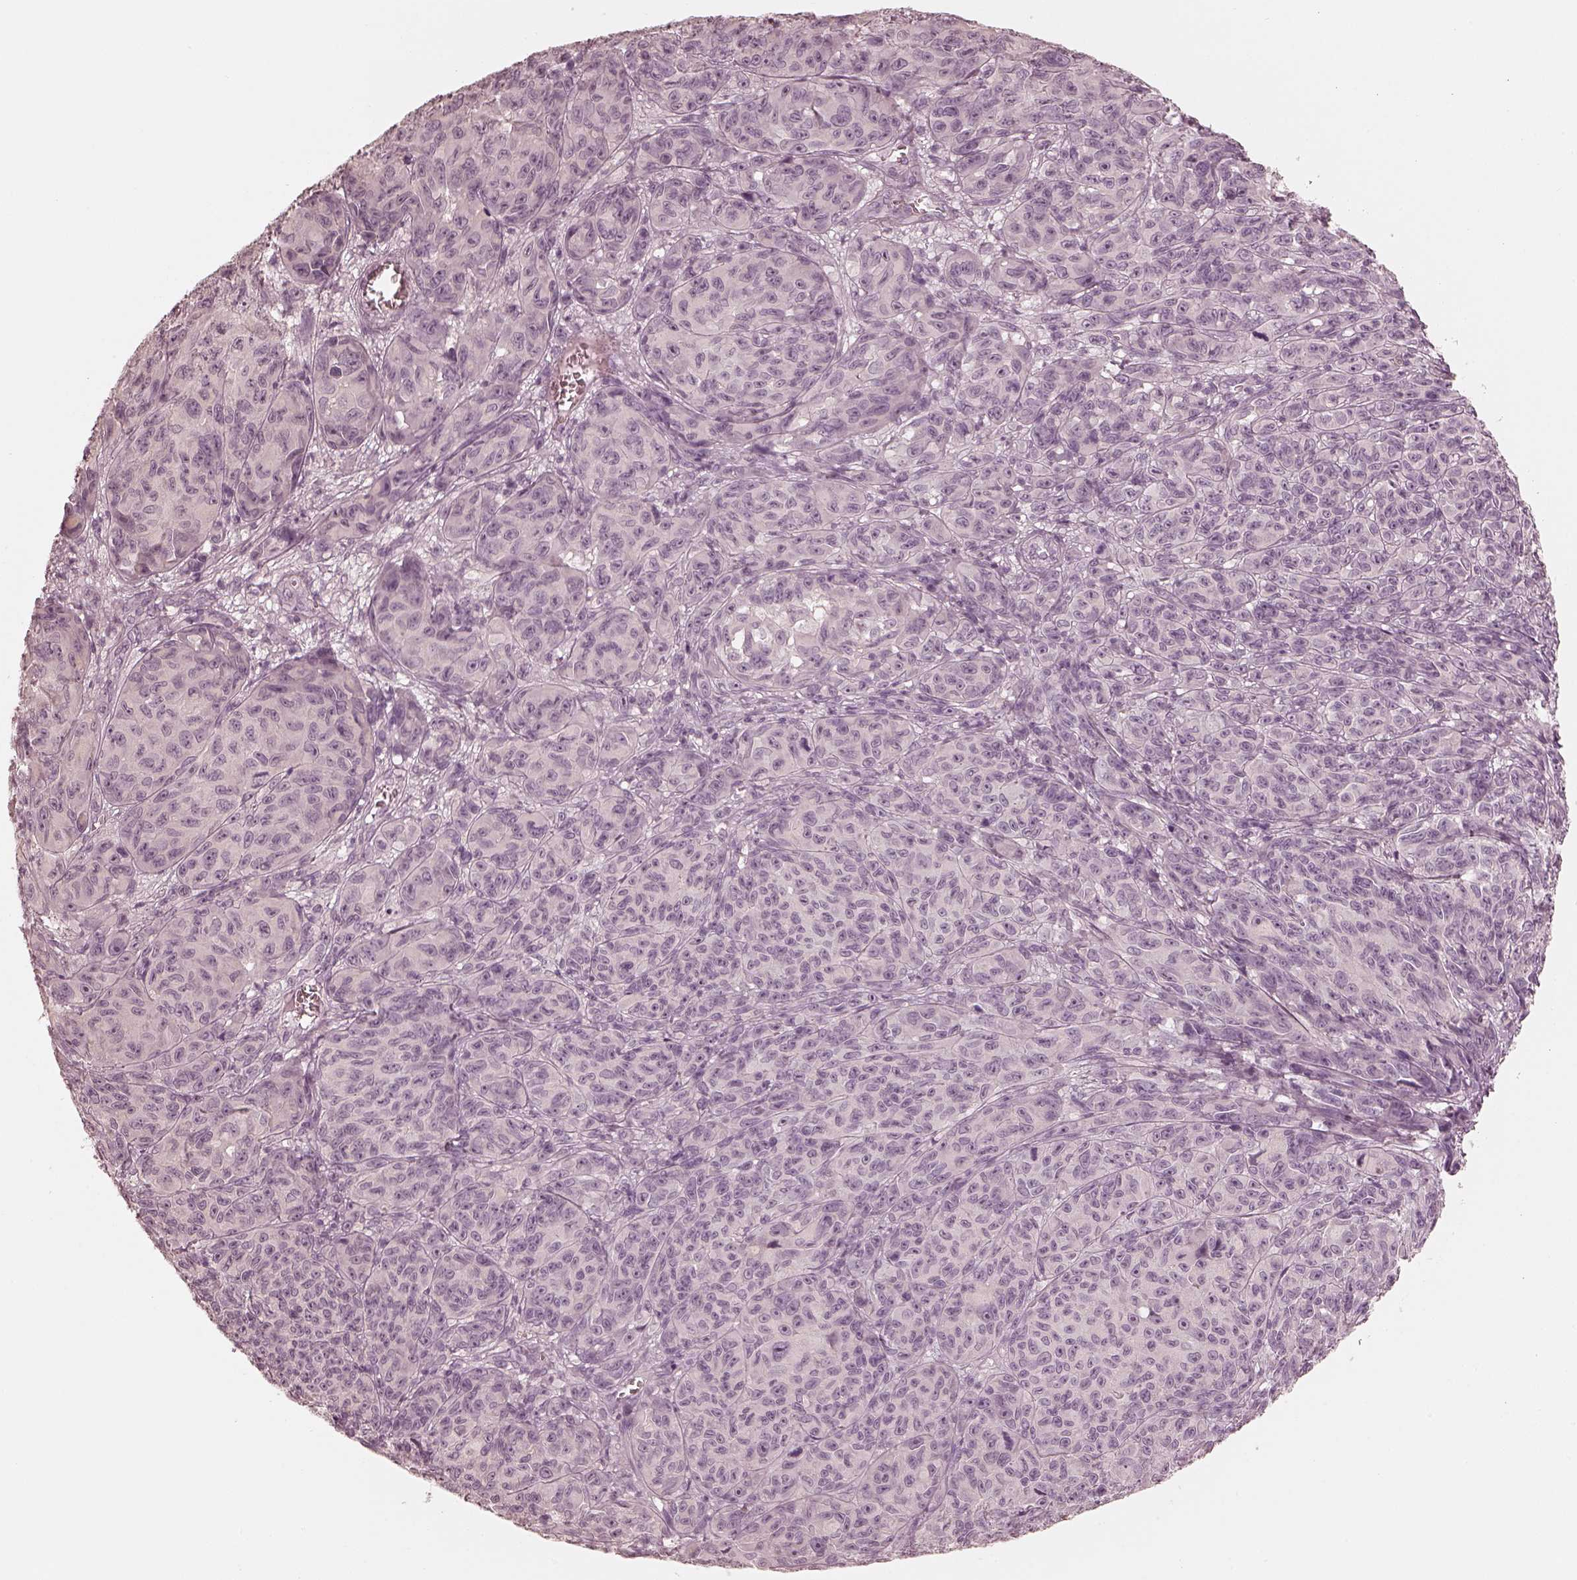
{"staining": {"intensity": "negative", "quantity": "none", "location": "none"}, "tissue": "melanoma", "cell_type": "Tumor cells", "image_type": "cancer", "snomed": [{"axis": "morphology", "description": "Malignant melanoma, NOS"}, {"axis": "topography", "description": "Vulva, labia, clitoris and Bartholin´s gland, NO"}], "caption": "This is an immunohistochemistry photomicrograph of melanoma. There is no staining in tumor cells.", "gene": "CALR3", "patient": {"sex": "female", "age": 75}}